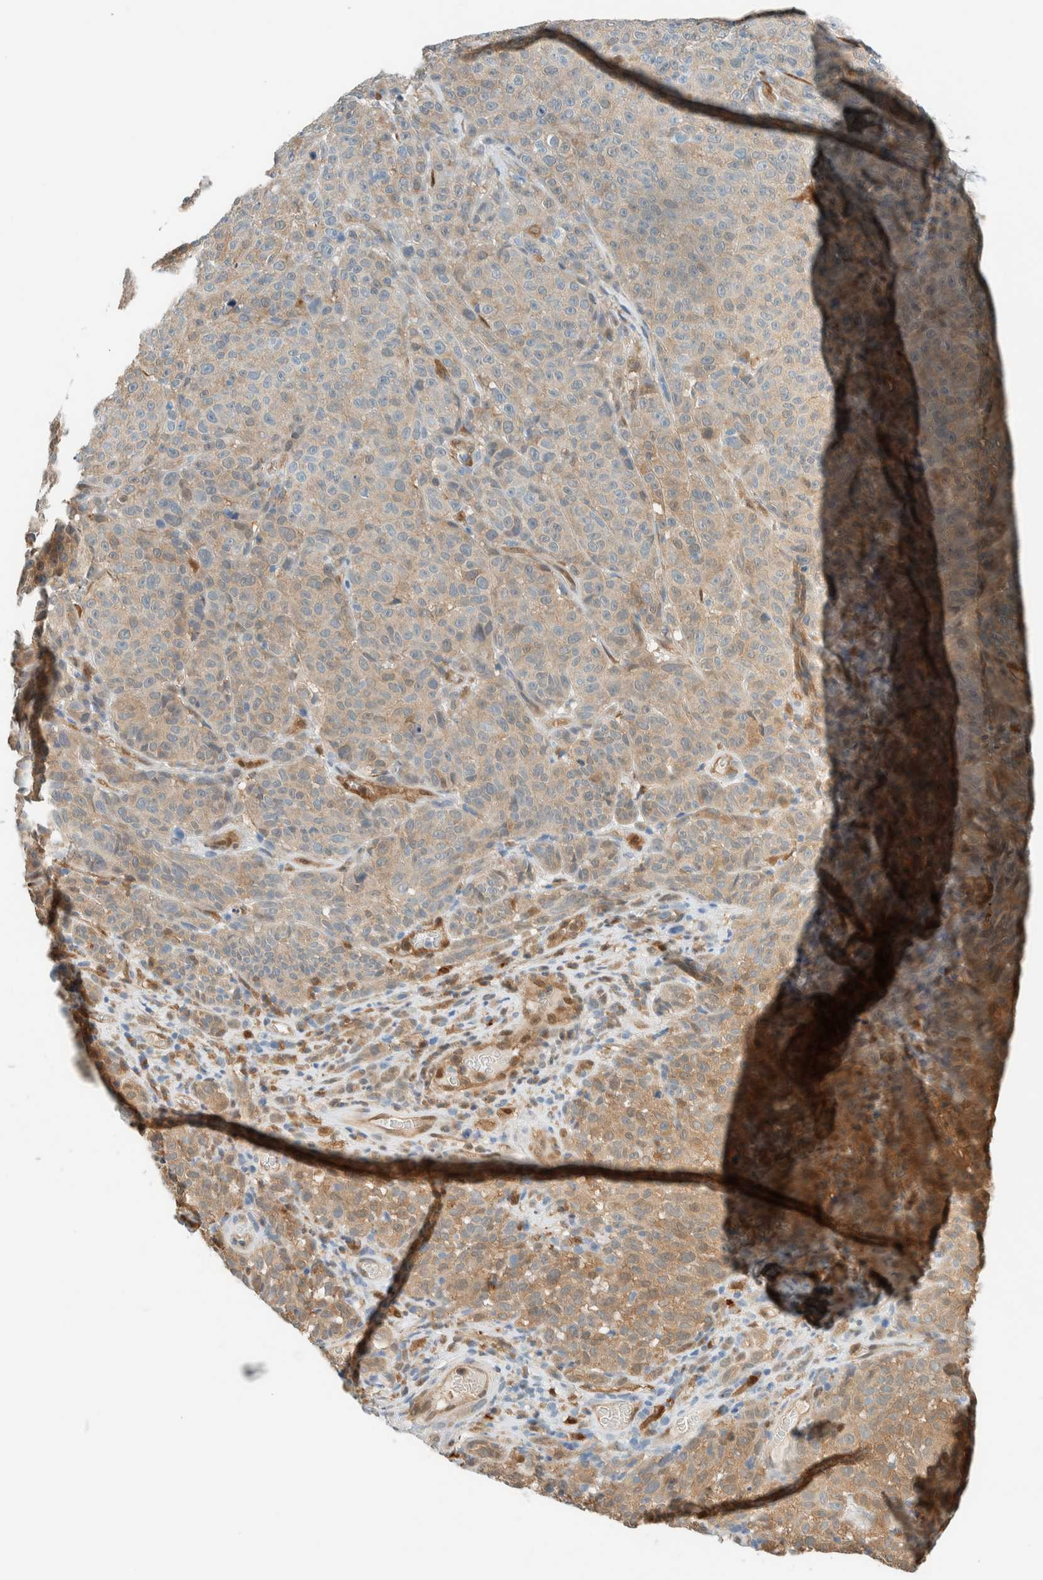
{"staining": {"intensity": "moderate", "quantity": "25%-75%", "location": "cytoplasmic/membranous"}, "tissue": "melanoma", "cell_type": "Tumor cells", "image_type": "cancer", "snomed": [{"axis": "morphology", "description": "Malignant melanoma, NOS"}, {"axis": "topography", "description": "Skin"}], "caption": "Melanoma tissue shows moderate cytoplasmic/membranous expression in approximately 25%-75% of tumor cells The staining is performed using DAB brown chromogen to label protein expression. The nuclei are counter-stained blue using hematoxylin.", "gene": "NXN", "patient": {"sex": "female", "age": 82}}